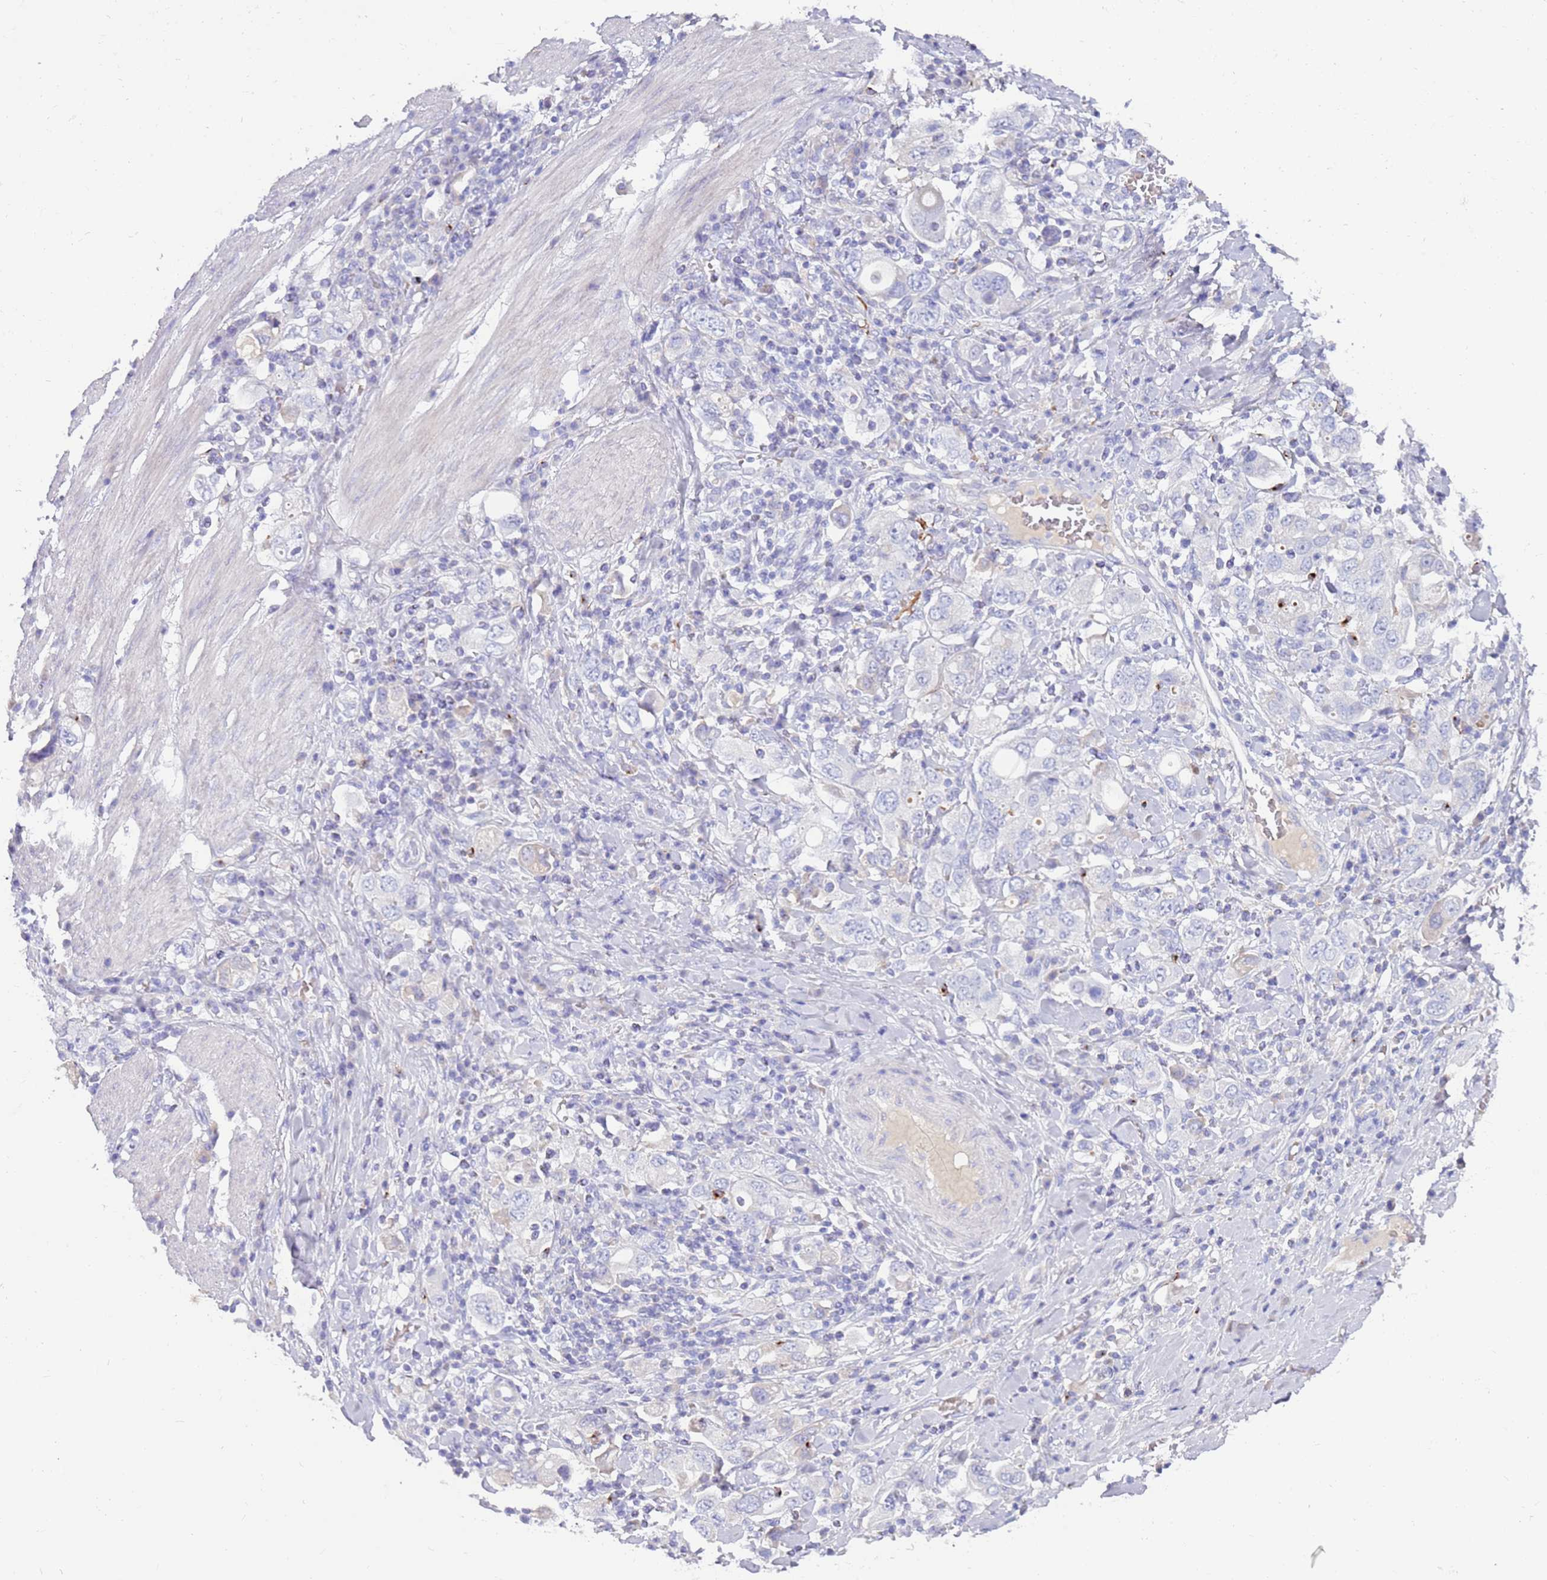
{"staining": {"intensity": "negative", "quantity": "none", "location": "none"}, "tissue": "stomach cancer", "cell_type": "Tumor cells", "image_type": "cancer", "snomed": [{"axis": "morphology", "description": "Adenocarcinoma, NOS"}, {"axis": "topography", "description": "Stomach, upper"}], "caption": "High magnification brightfield microscopy of adenocarcinoma (stomach) stained with DAB (3,3'-diaminobenzidine) (brown) and counterstained with hematoxylin (blue): tumor cells show no significant positivity.", "gene": "EVPLL", "patient": {"sex": "male", "age": 62}}